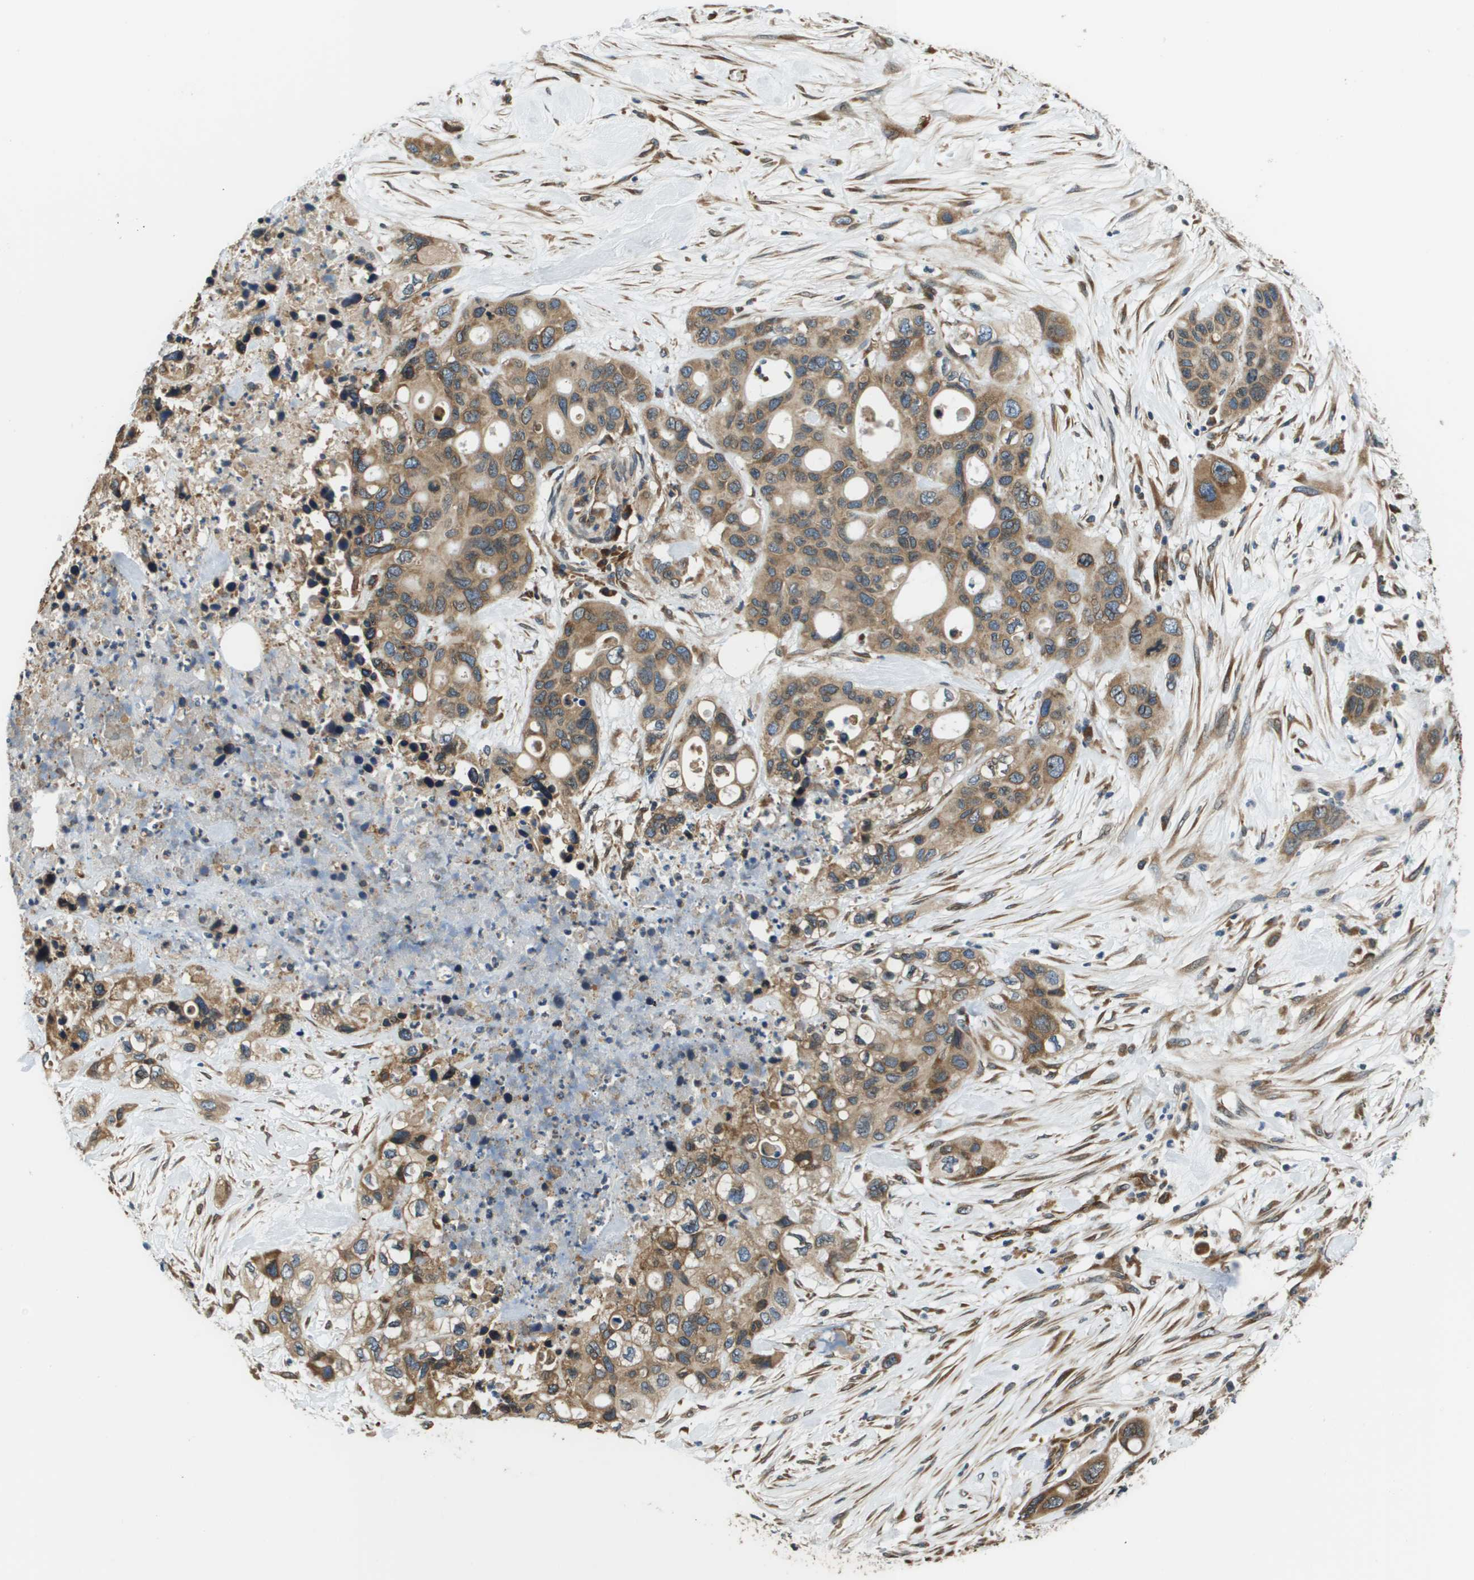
{"staining": {"intensity": "moderate", "quantity": ">75%", "location": "cytoplasmic/membranous"}, "tissue": "pancreatic cancer", "cell_type": "Tumor cells", "image_type": "cancer", "snomed": [{"axis": "morphology", "description": "Adenocarcinoma, NOS"}, {"axis": "topography", "description": "Pancreas"}], "caption": "Immunohistochemistry (IHC) of human pancreatic cancer exhibits medium levels of moderate cytoplasmic/membranous staining in approximately >75% of tumor cells.", "gene": "SEC62", "patient": {"sex": "female", "age": 71}}